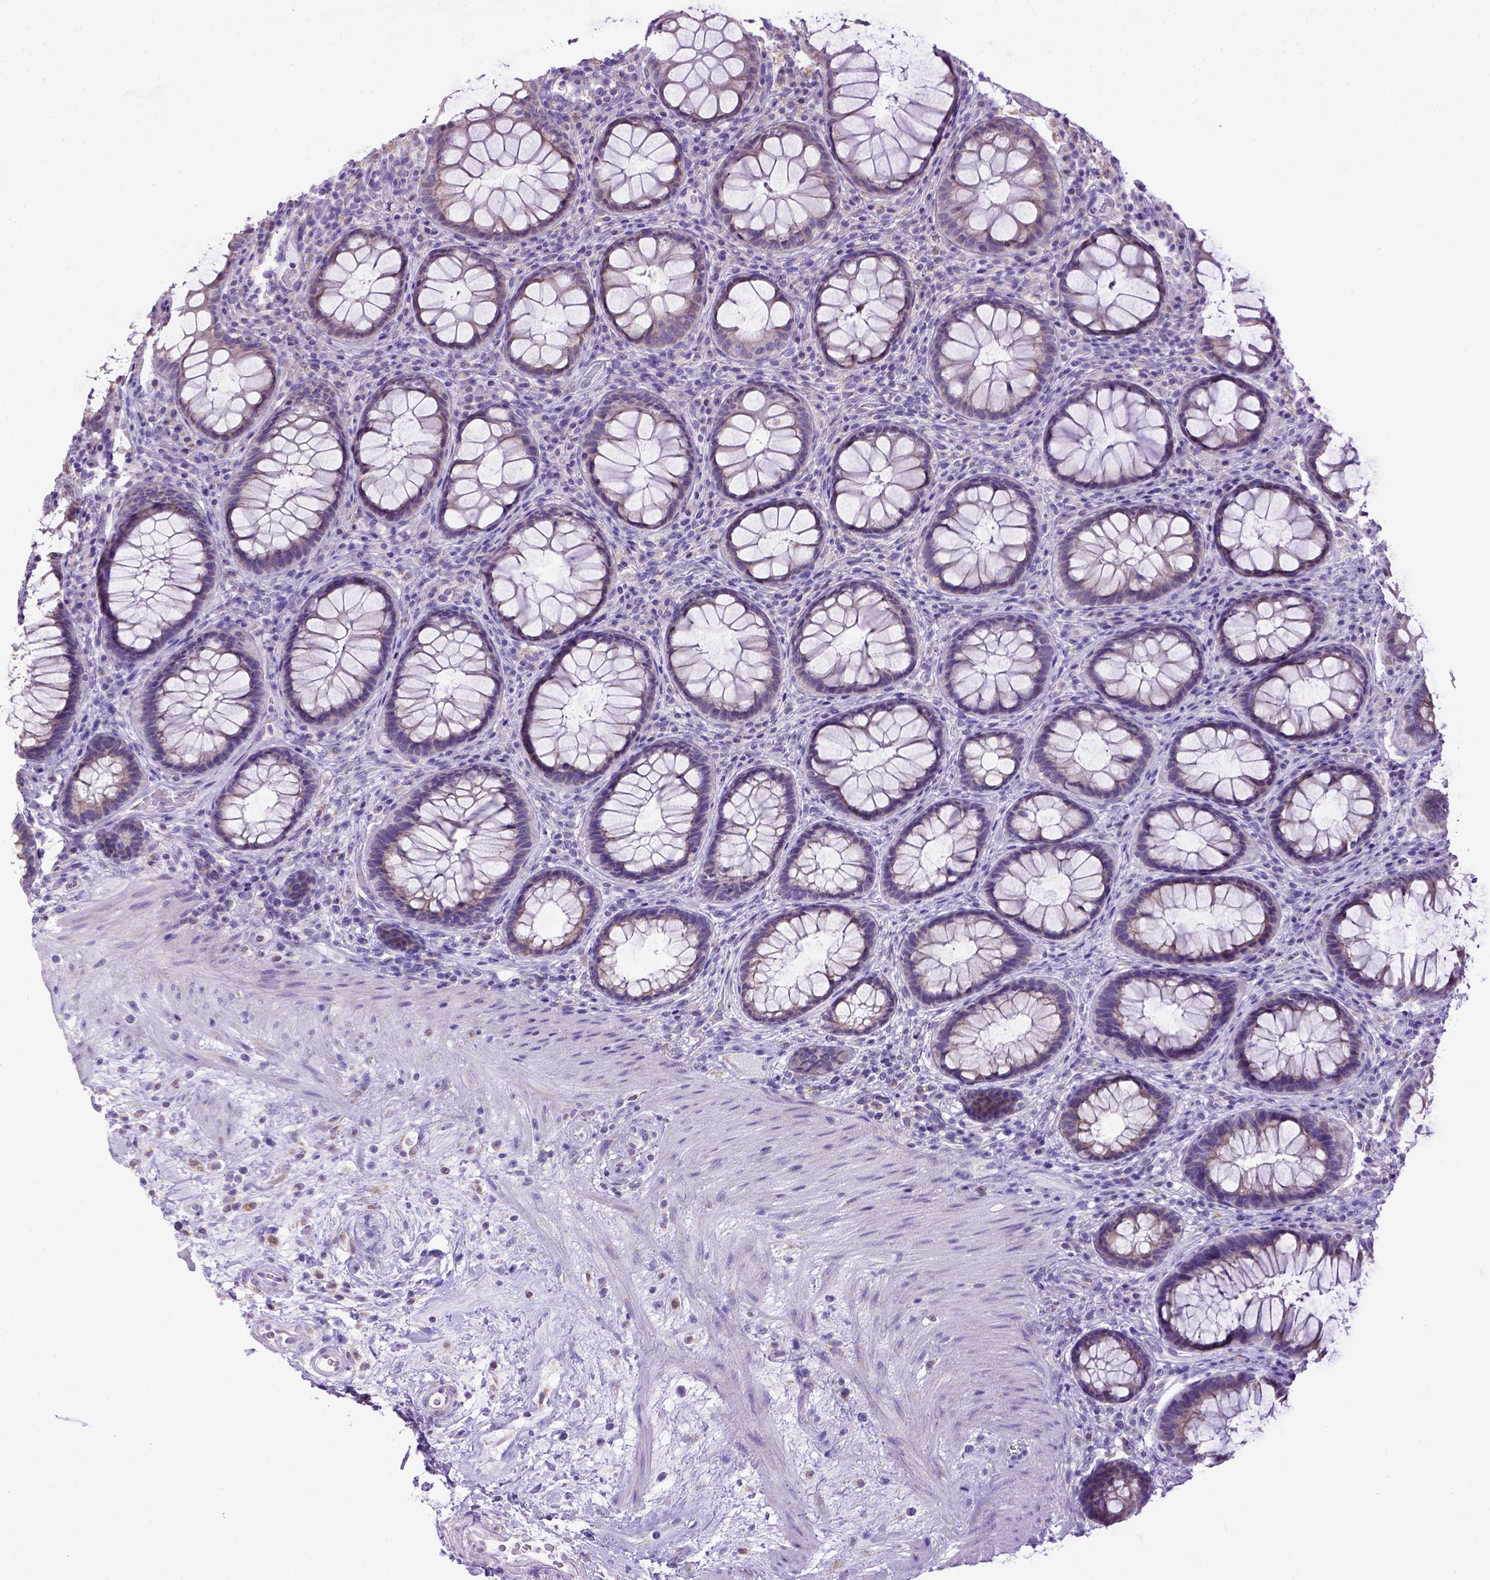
{"staining": {"intensity": "negative", "quantity": "none", "location": "none"}, "tissue": "rectum", "cell_type": "Glandular cells", "image_type": "normal", "snomed": [{"axis": "morphology", "description": "Normal tissue, NOS"}, {"axis": "topography", "description": "Rectum"}], "caption": "This is an immunohistochemistry photomicrograph of unremarkable human rectum. There is no expression in glandular cells.", "gene": "SPEF1", "patient": {"sex": "male", "age": 72}}